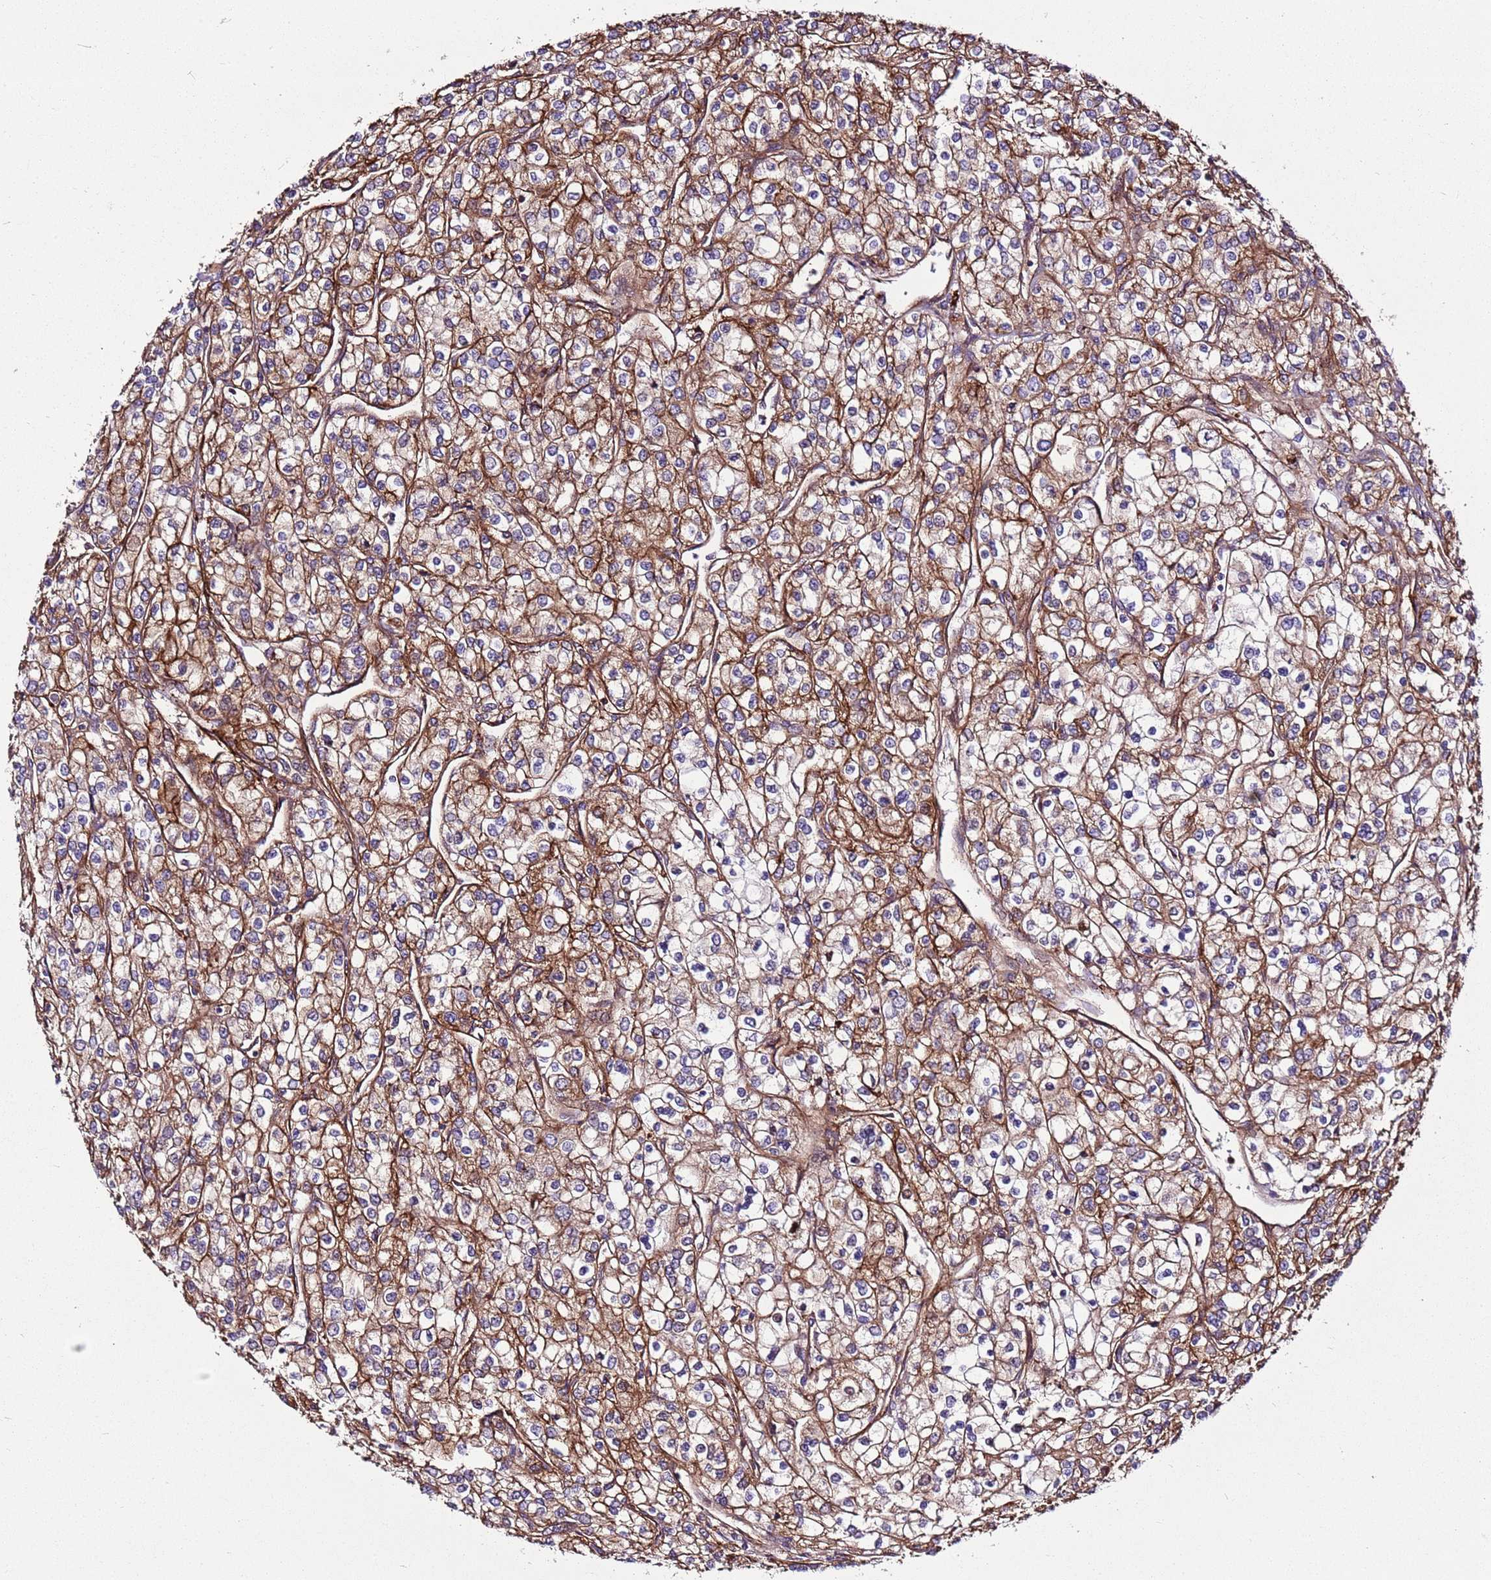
{"staining": {"intensity": "moderate", "quantity": "25%-75%", "location": "cytoplasmic/membranous"}, "tissue": "renal cancer", "cell_type": "Tumor cells", "image_type": "cancer", "snomed": [{"axis": "morphology", "description": "Adenocarcinoma, NOS"}, {"axis": "topography", "description": "Kidney"}], "caption": "There is medium levels of moderate cytoplasmic/membranous expression in tumor cells of renal cancer, as demonstrated by immunohistochemical staining (brown color).", "gene": "ZNF827", "patient": {"sex": "male", "age": 80}}